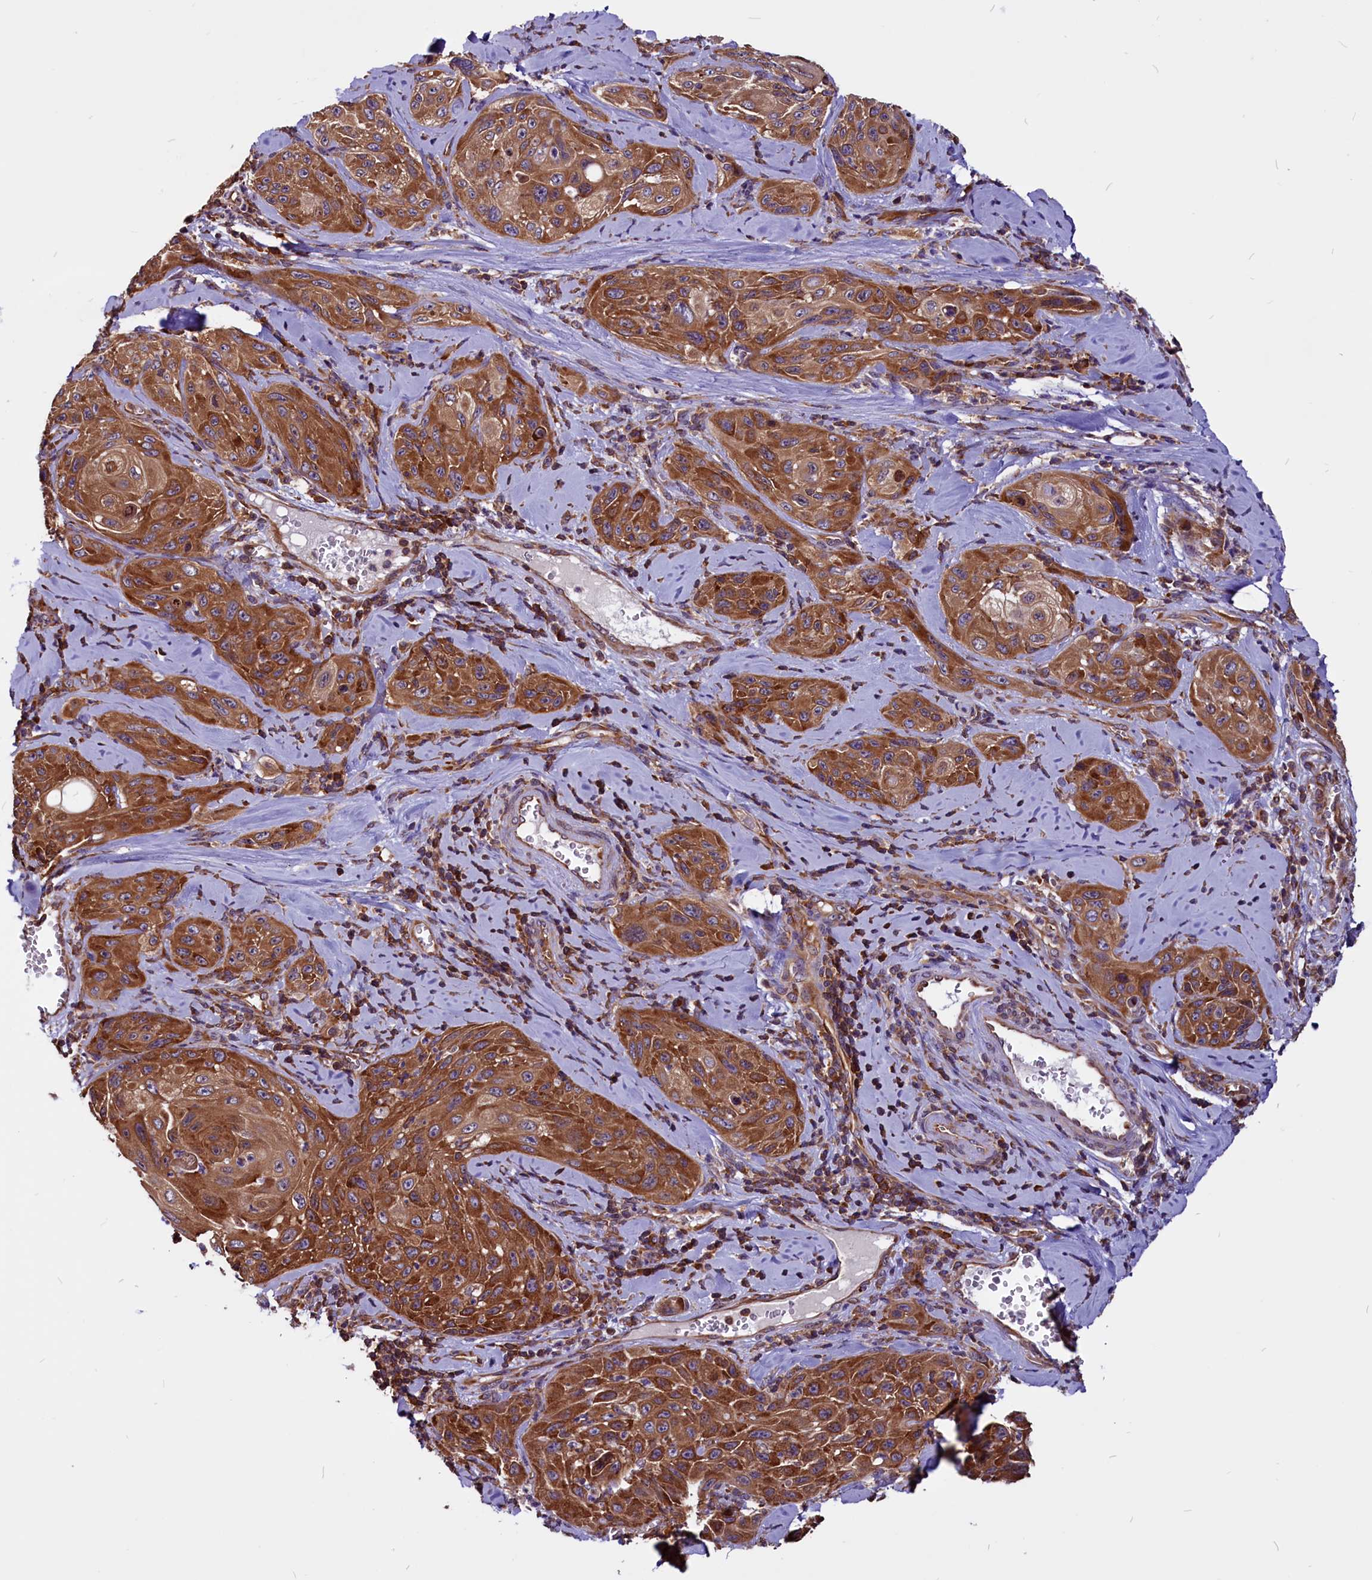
{"staining": {"intensity": "strong", "quantity": ">75%", "location": "cytoplasmic/membranous"}, "tissue": "cervical cancer", "cell_type": "Tumor cells", "image_type": "cancer", "snomed": [{"axis": "morphology", "description": "Squamous cell carcinoma, NOS"}, {"axis": "topography", "description": "Cervix"}], "caption": "Human cervical squamous cell carcinoma stained with a protein marker displays strong staining in tumor cells.", "gene": "EIF3G", "patient": {"sex": "female", "age": 42}}